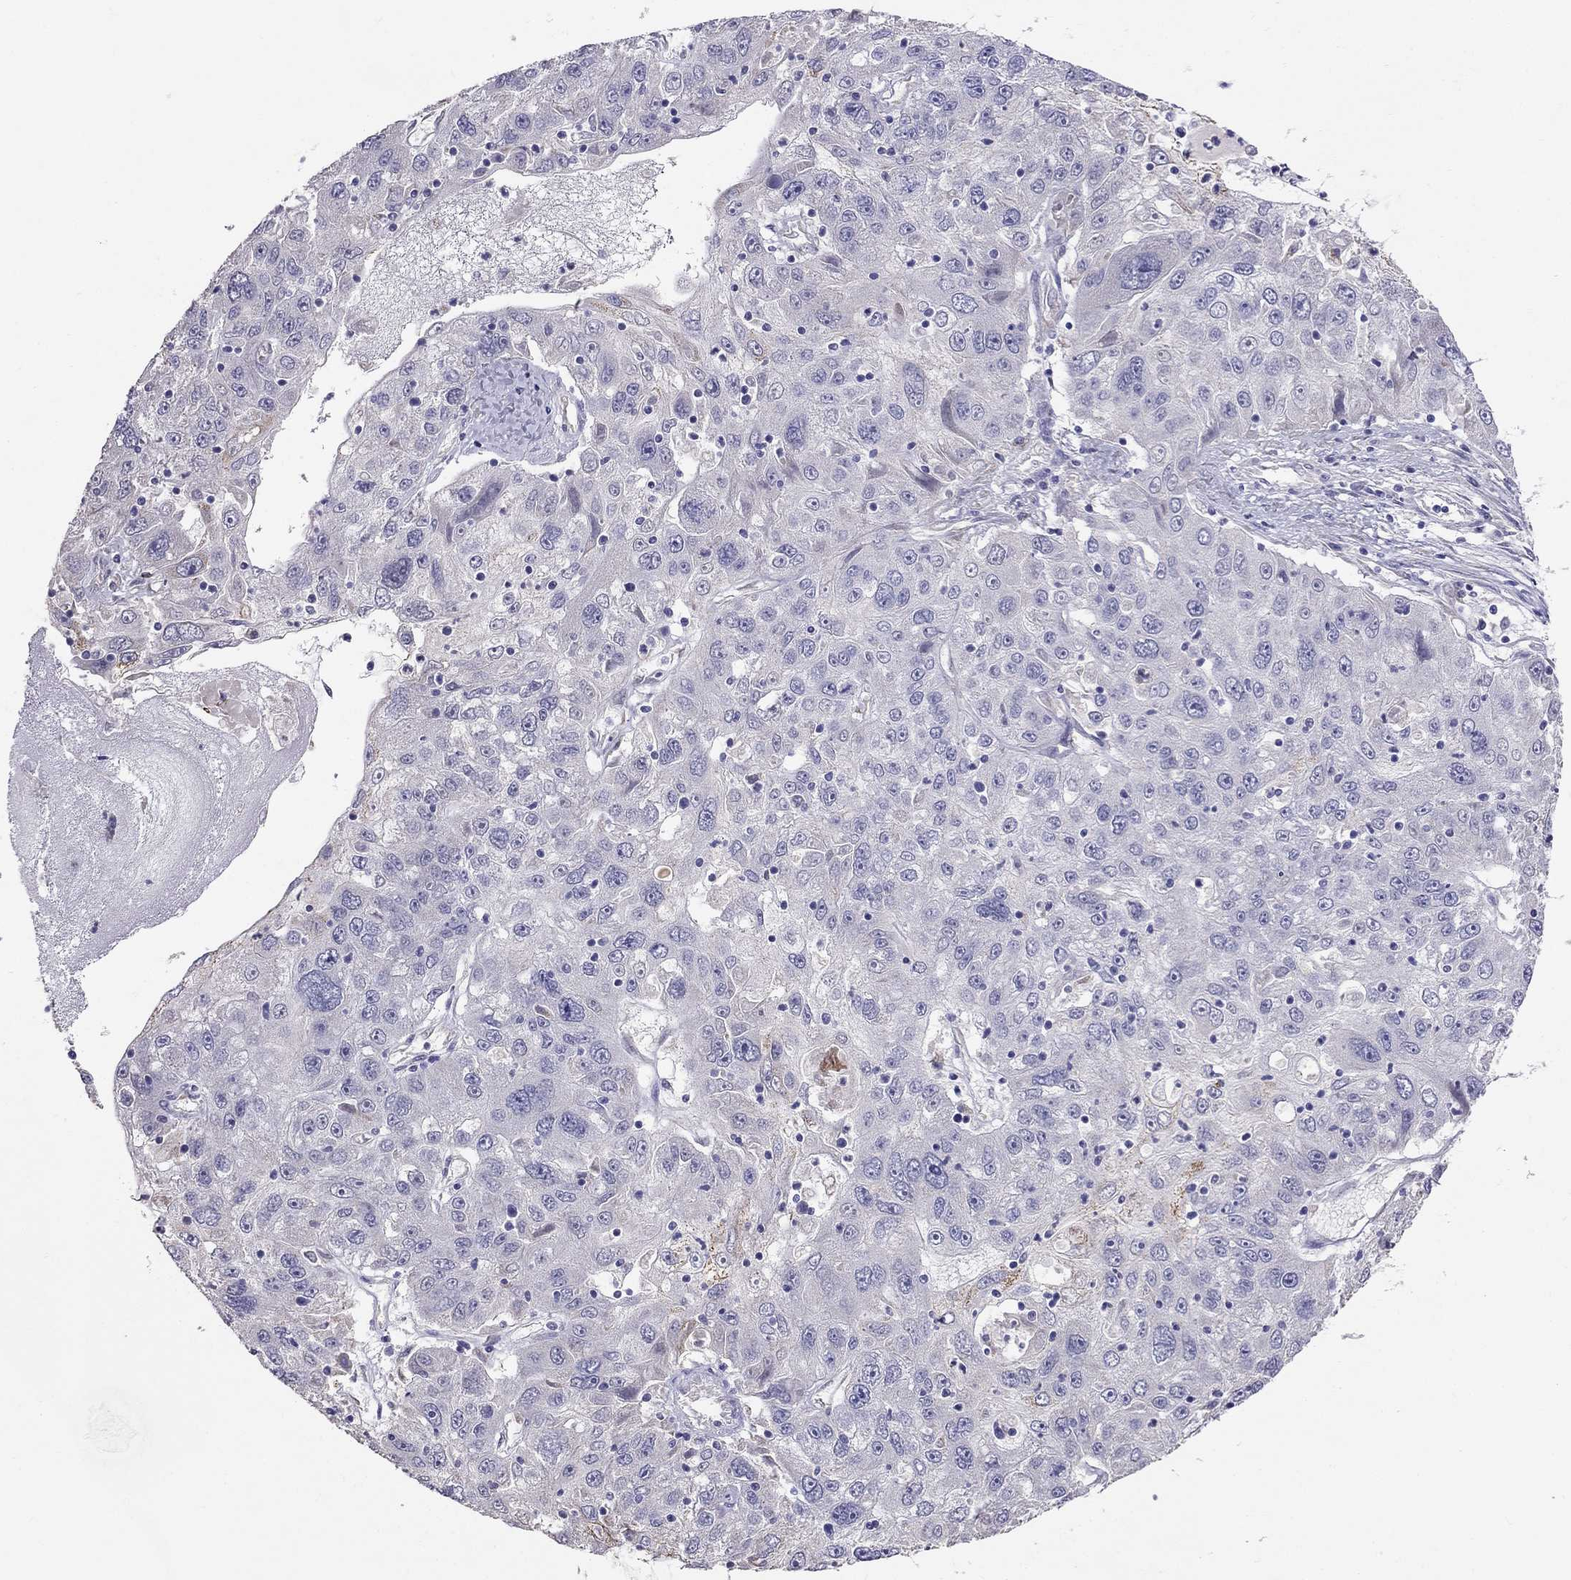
{"staining": {"intensity": "negative", "quantity": "none", "location": "none"}, "tissue": "stomach cancer", "cell_type": "Tumor cells", "image_type": "cancer", "snomed": [{"axis": "morphology", "description": "Adenocarcinoma, NOS"}, {"axis": "topography", "description": "Stomach"}], "caption": "High magnification brightfield microscopy of stomach cancer stained with DAB (brown) and counterstained with hematoxylin (blue): tumor cells show no significant positivity.", "gene": "MYO3B", "patient": {"sex": "male", "age": 56}}